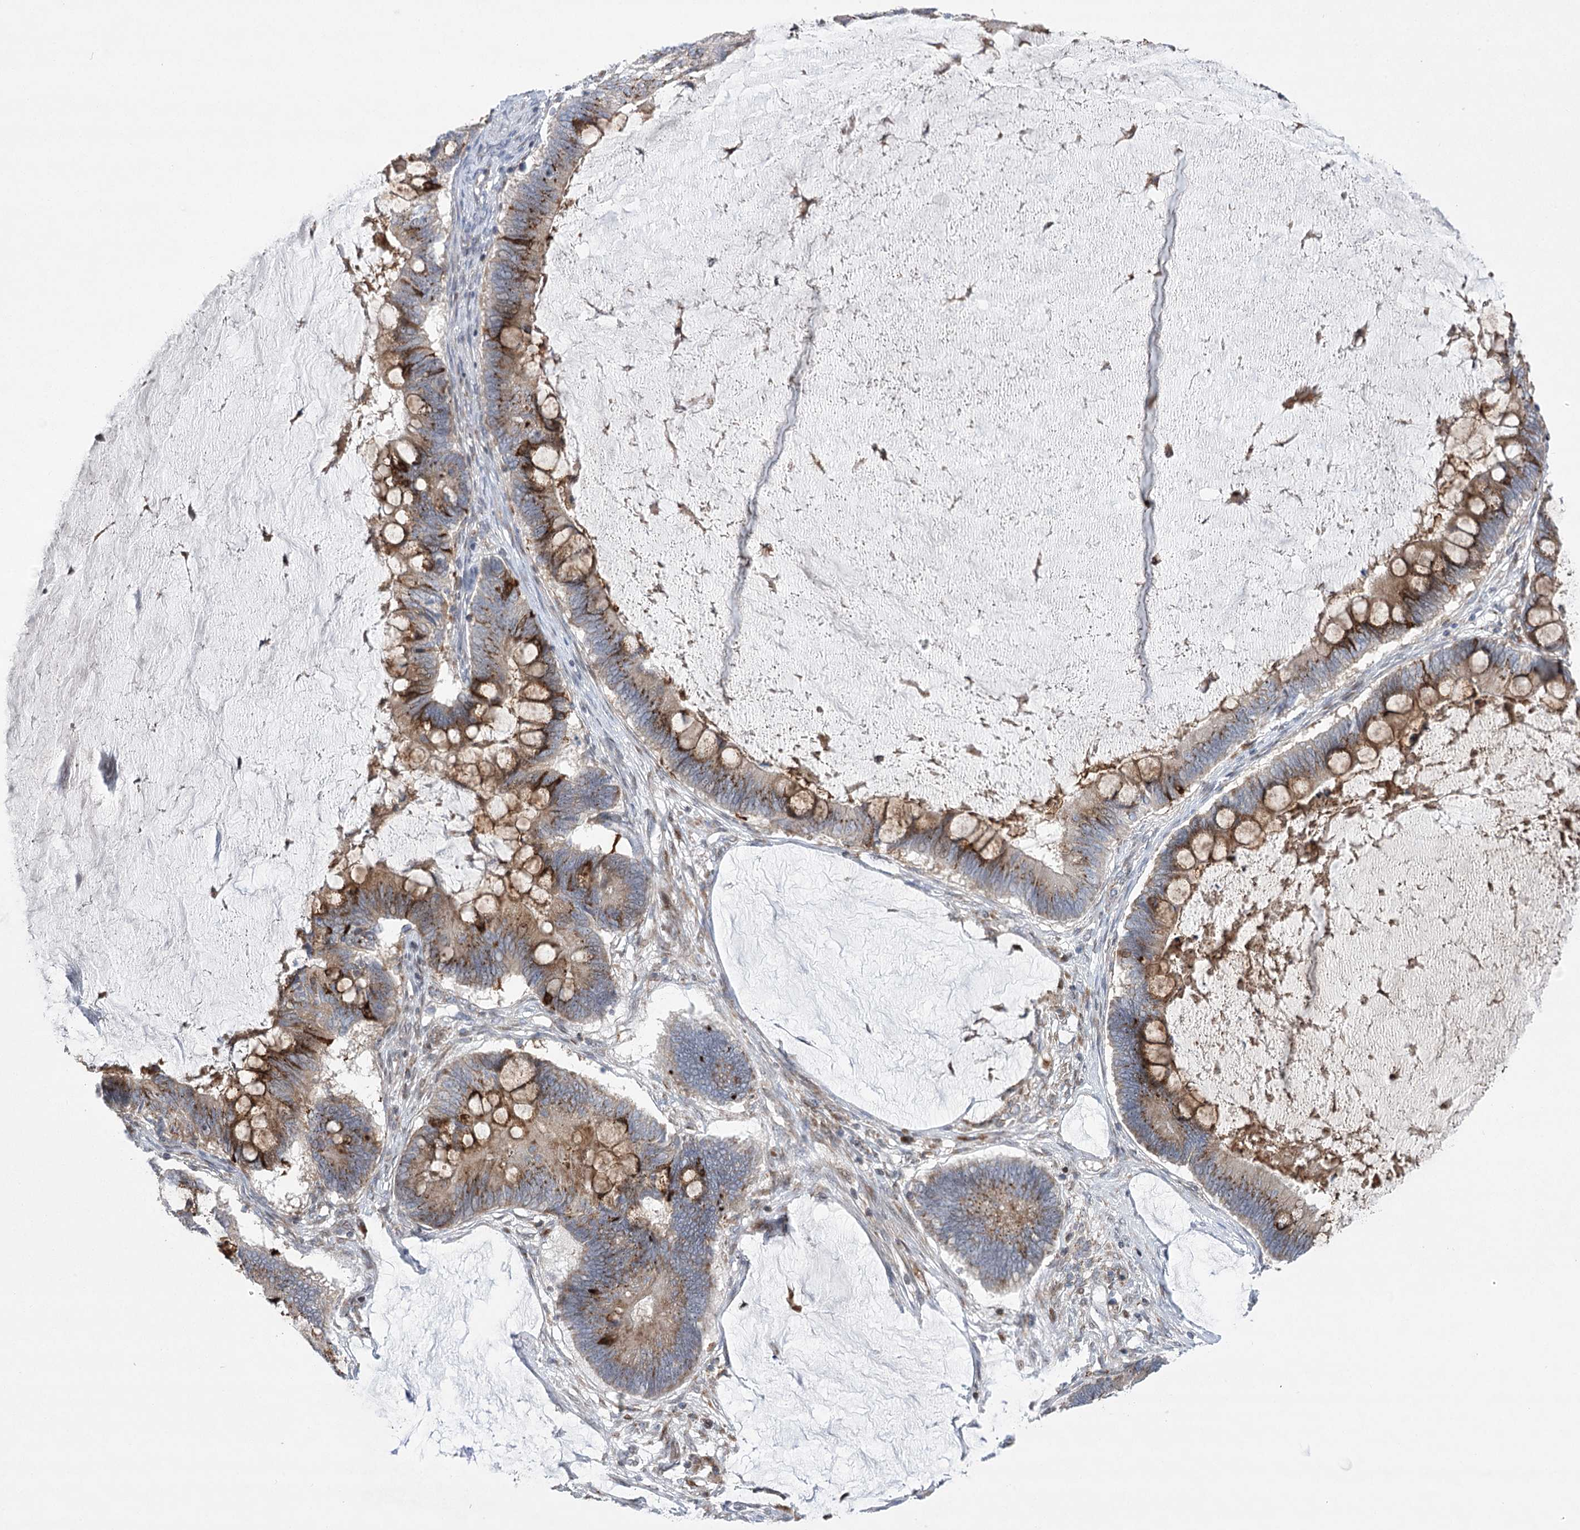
{"staining": {"intensity": "moderate", "quantity": ">75%", "location": "cytoplasmic/membranous"}, "tissue": "ovarian cancer", "cell_type": "Tumor cells", "image_type": "cancer", "snomed": [{"axis": "morphology", "description": "Cystadenocarcinoma, mucinous, NOS"}, {"axis": "topography", "description": "Ovary"}], "caption": "This image displays immunohistochemistry staining of ovarian cancer (mucinous cystadenocarcinoma), with medium moderate cytoplasmic/membranous staining in about >75% of tumor cells.", "gene": "NME7", "patient": {"sex": "female", "age": 61}}